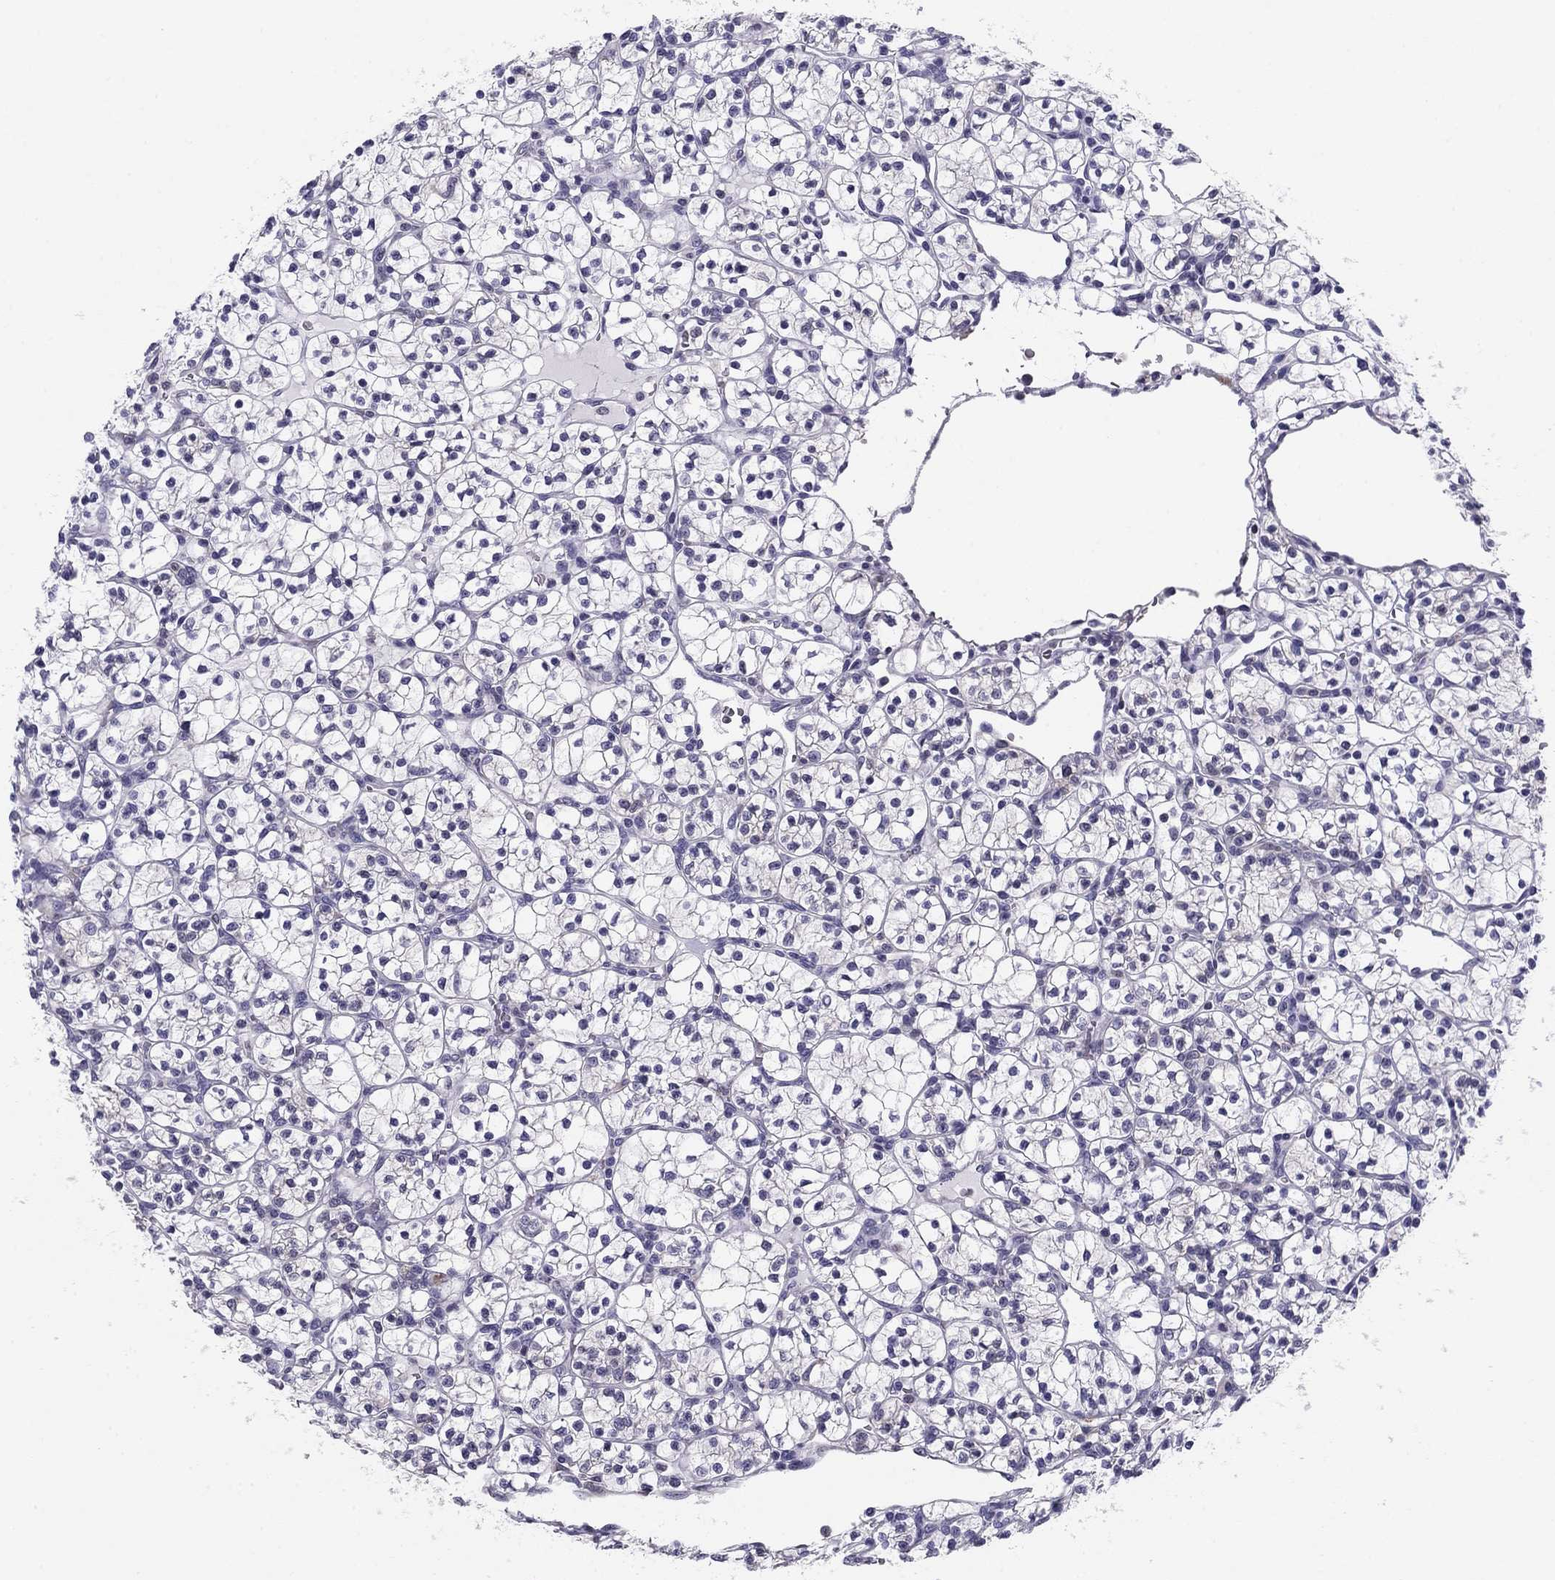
{"staining": {"intensity": "negative", "quantity": "none", "location": "none"}, "tissue": "renal cancer", "cell_type": "Tumor cells", "image_type": "cancer", "snomed": [{"axis": "morphology", "description": "Adenocarcinoma, NOS"}, {"axis": "topography", "description": "Kidney"}], "caption": "DAB (3,3'-diaminobenzidine) immunohistochemical staining of adenocarcinoma (renal) reveals no significant positivity in tumor cells.", "gene": "TMED3", "patient": {"sex": "female", "age": 89}}